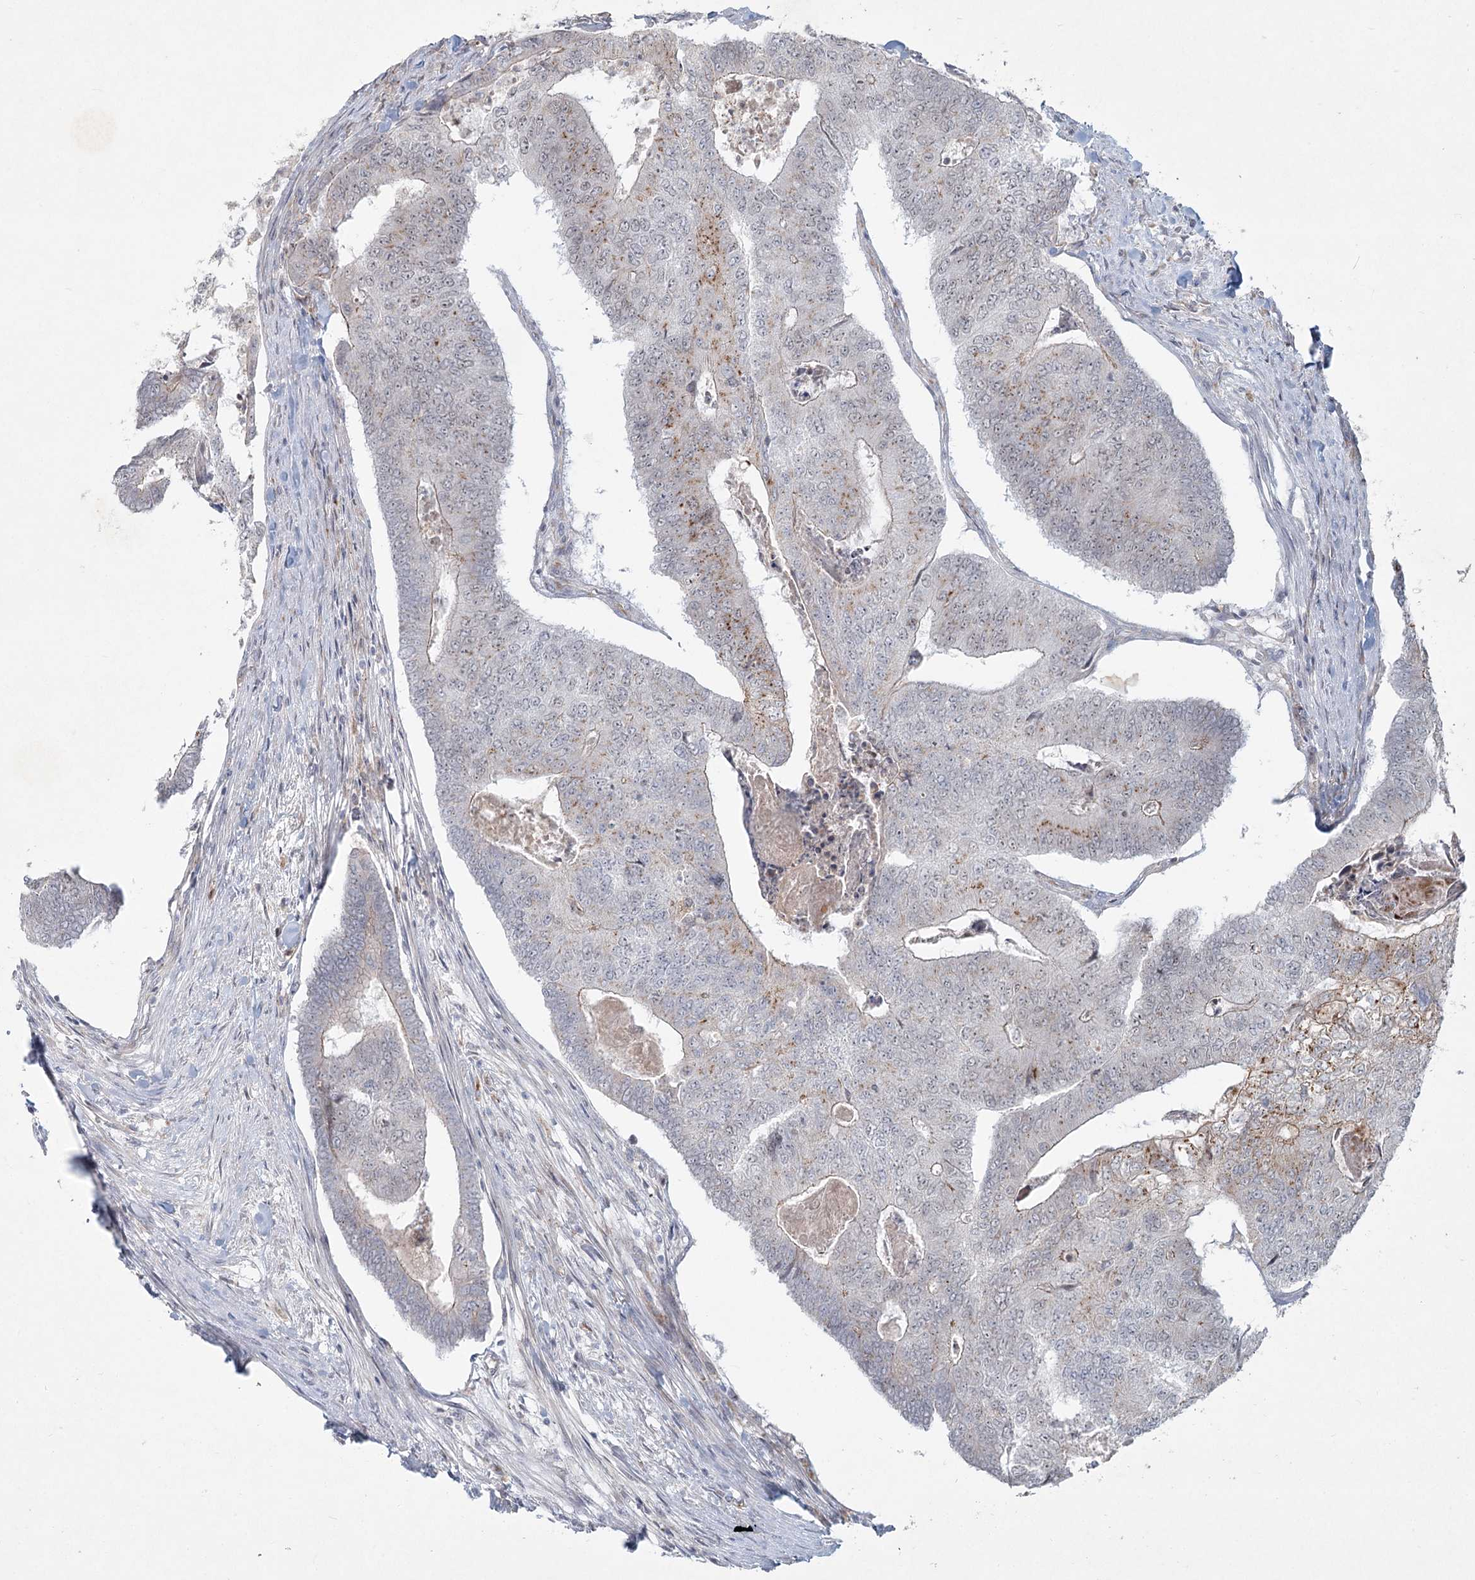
{"staining": {"intensity": "weak", "quantity": "<25%", "location": "cytoplasmic/membranous"}, "tissue": "colorectal cancer", "cell_type": "Tumor cells", "image_type": "cancer", "snomed": [{"axis": "morphology", "description": "Adenocarcinoma, NOS"}, {"axis": "topography", "description": "Colon"}], "caption": "Human colorectal adenocarcinoma stained for a protein using immunohistochemistry (IHC) shows no staining in tumor cells.", "gene": "LRP2BP", "patient": {"sex": "female", "age": 67}}